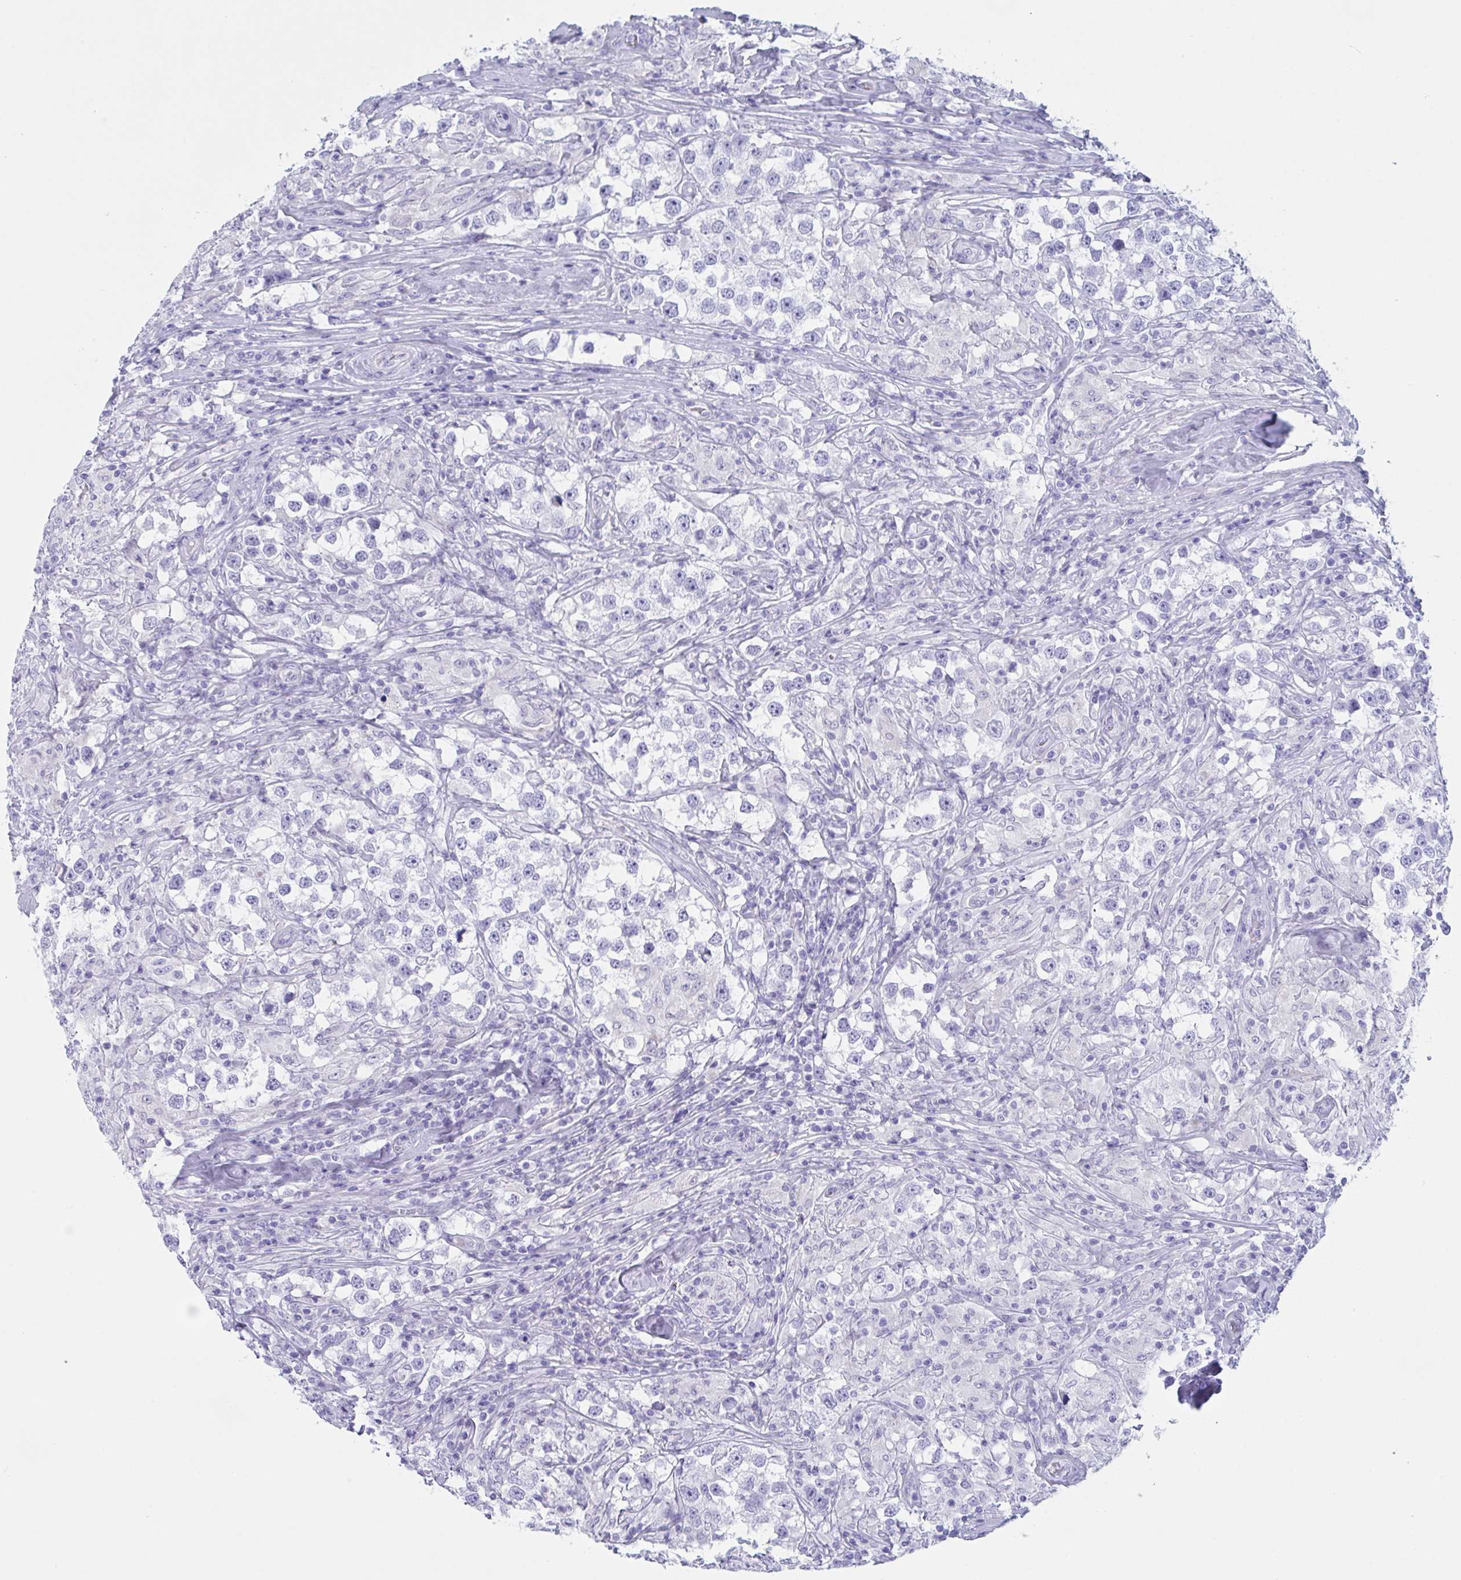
{"staining": {"intensity": "negative", "quantity": "none", "location": "none"}, "tissue": "testis cancer", "cell_type": "Tumor cells", "image_type": "cancer", "snomed": [{"axis": "morphology", "description": "Seminoma, NOS"}, {"axis": "topography", "description": "Testis"}], "caption": "Testis cancer was stained to show a protein in brown. There is no significant positivity in tumor cells.", "gene": "CDX4", "patient": {"sex": "male", "age": 46}}